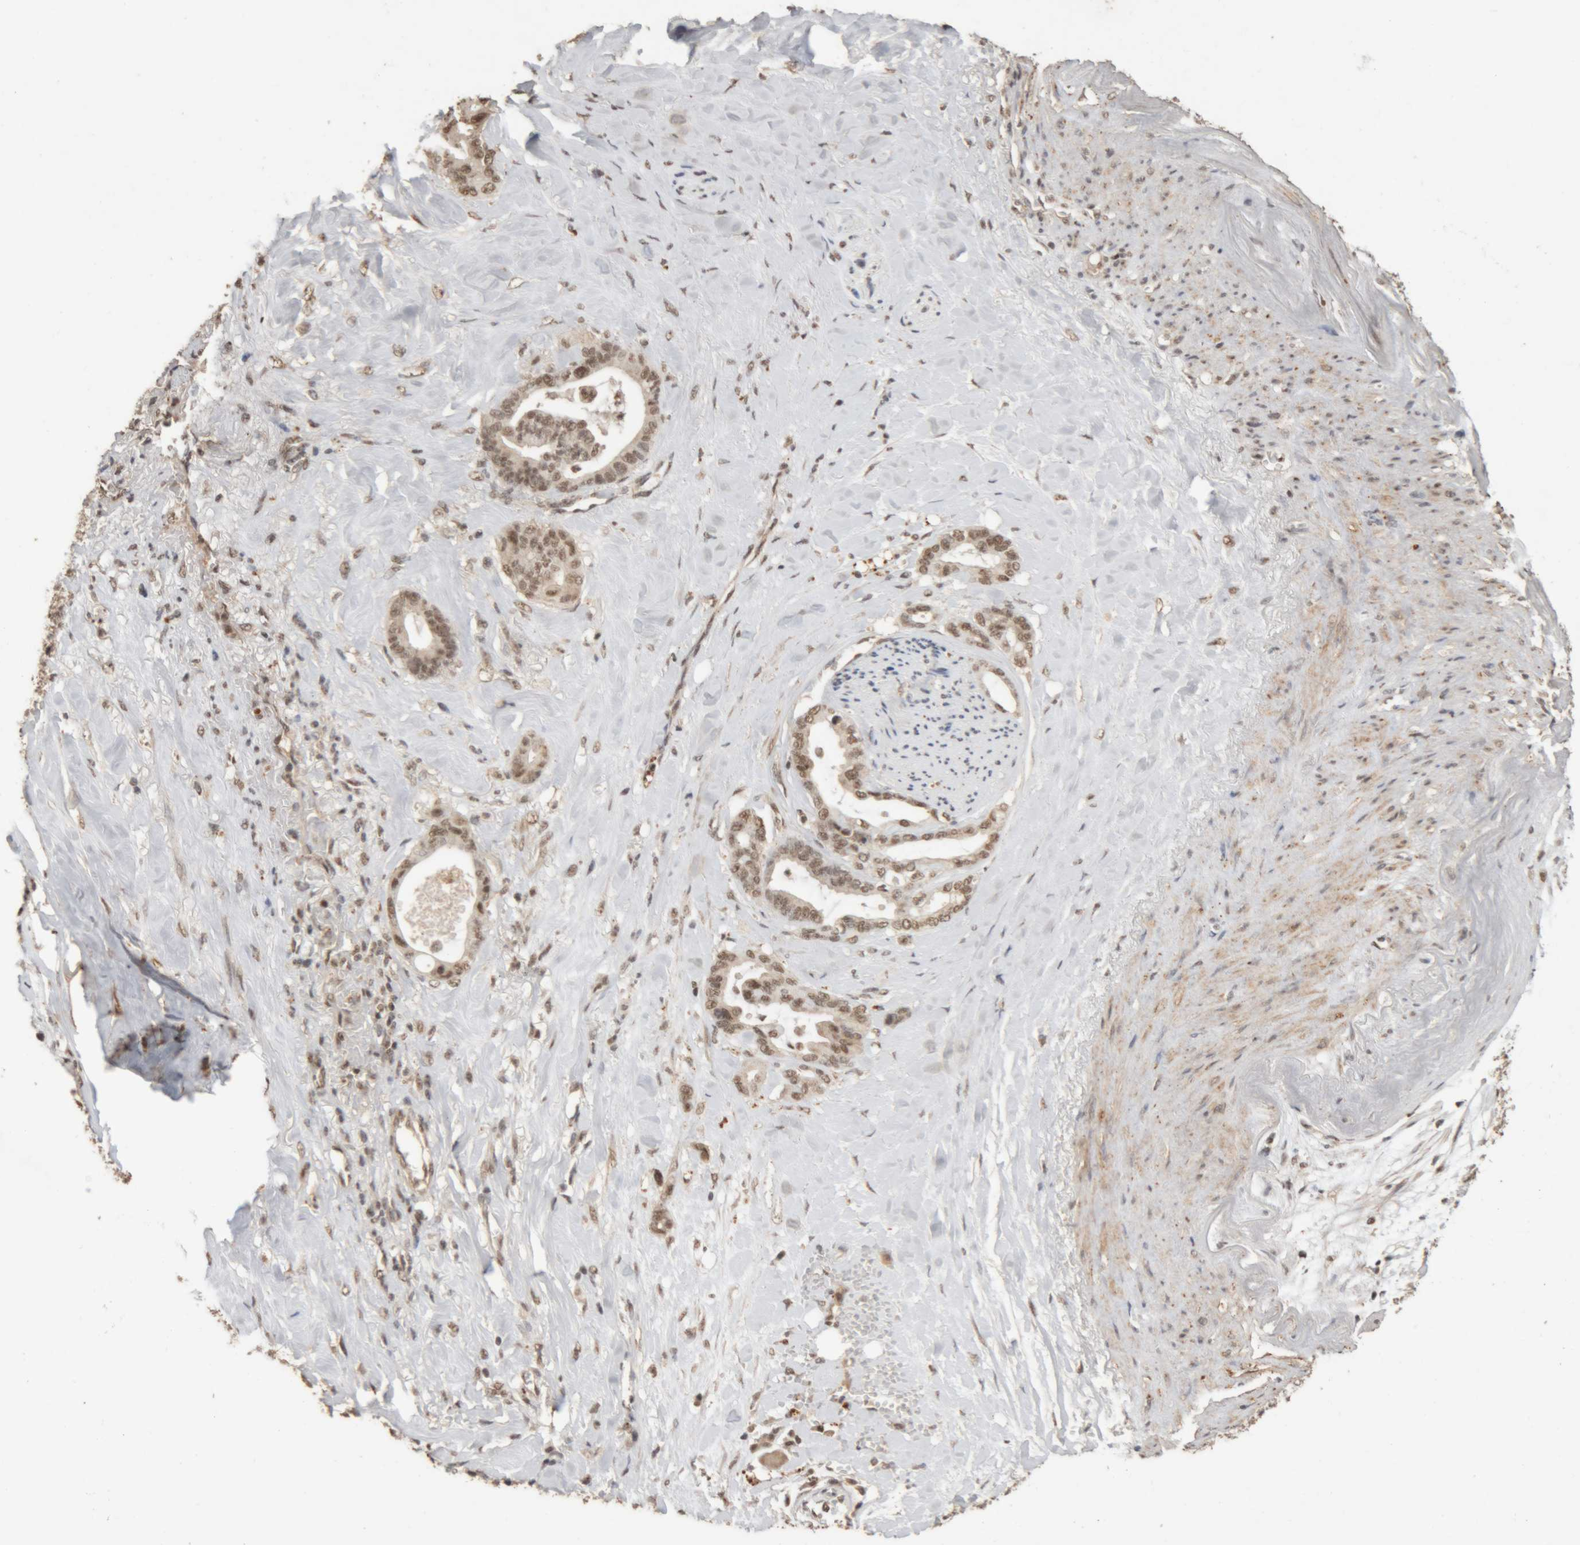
{"staining": {"intensity": "moderate", "quantity": ">75%", "location": "nuclear"}, "tissue": "pancreatic cancer", "cell_type": "Tumor cells", "image_type": "cancer", "snomed": [{"axis": "morphology", "description": "Adenocarcinoma, NOS"}, {"axis": "topography", "description": "Pancreas"}], "caption": "The histopathology image exhibits a brown stain indicating the presence of a protein in the nuclear of tumor cells in pancreatic cancer (adenocarcinoma).", "gene": "KEAP1", "patient": {"sex": "male", "age": 70}}